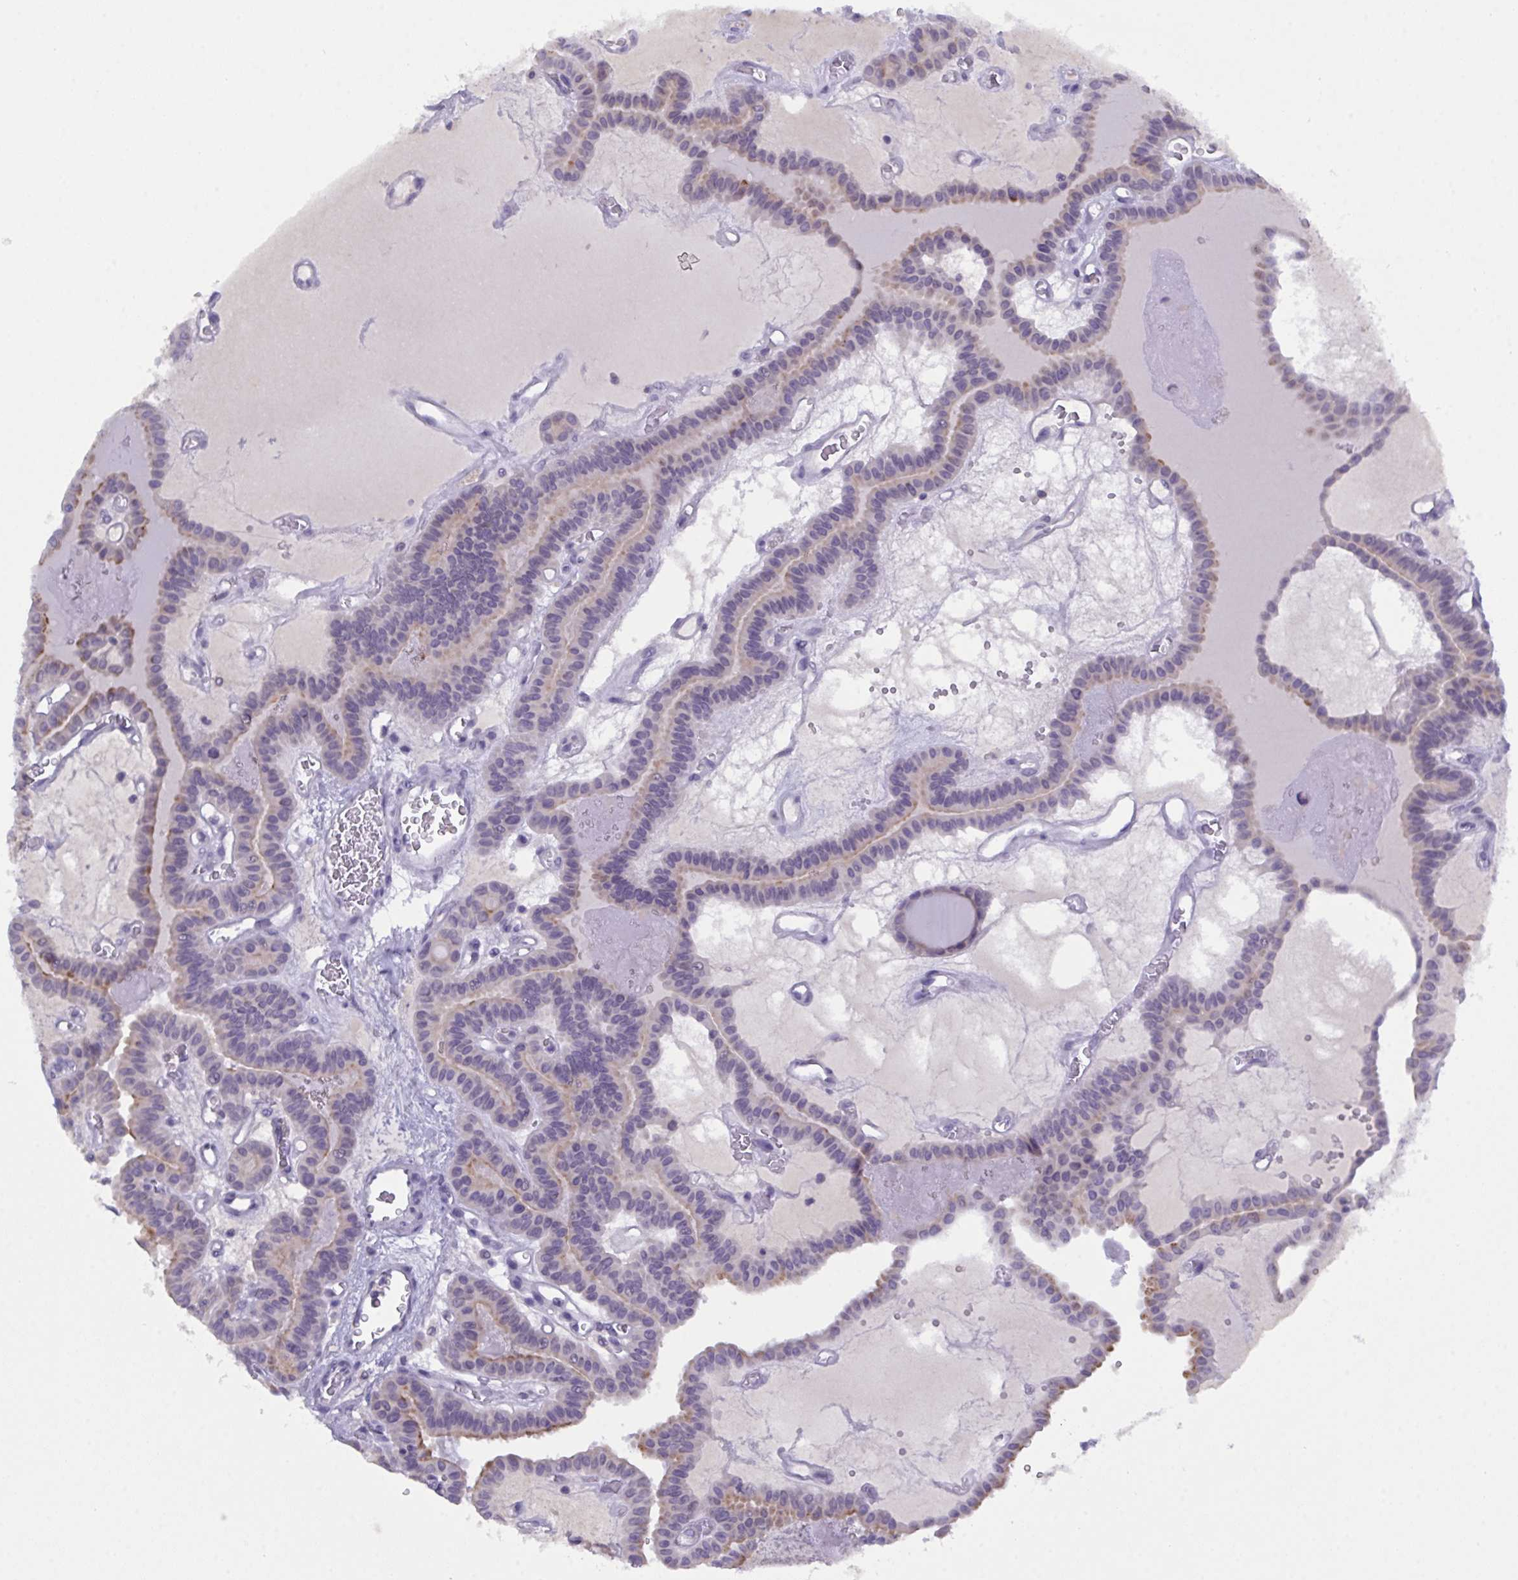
{"staining": {"intensity": "moderate", "quantity": "<25%", "location": "cytoplasmic/membranous"}, "tissue": "thyroid cancer", "cell_type": "Tumor cells", "image_type": "cancer", "snomed": [{"axis": "morphology", "description": "Papillary adenocarcinoma, NOS"}, {"axis": "topography", "description": "Thyroid gland"}], "caption": "Human thyroid cancer (papillary adenocarcinoma) stained with a brown dye displays moderate cytoplasmic/membranous positive positivity in about <25% of tumor cells.", "gene": "SERPINB13", "patient": {"sex": "male", "age": 87}}